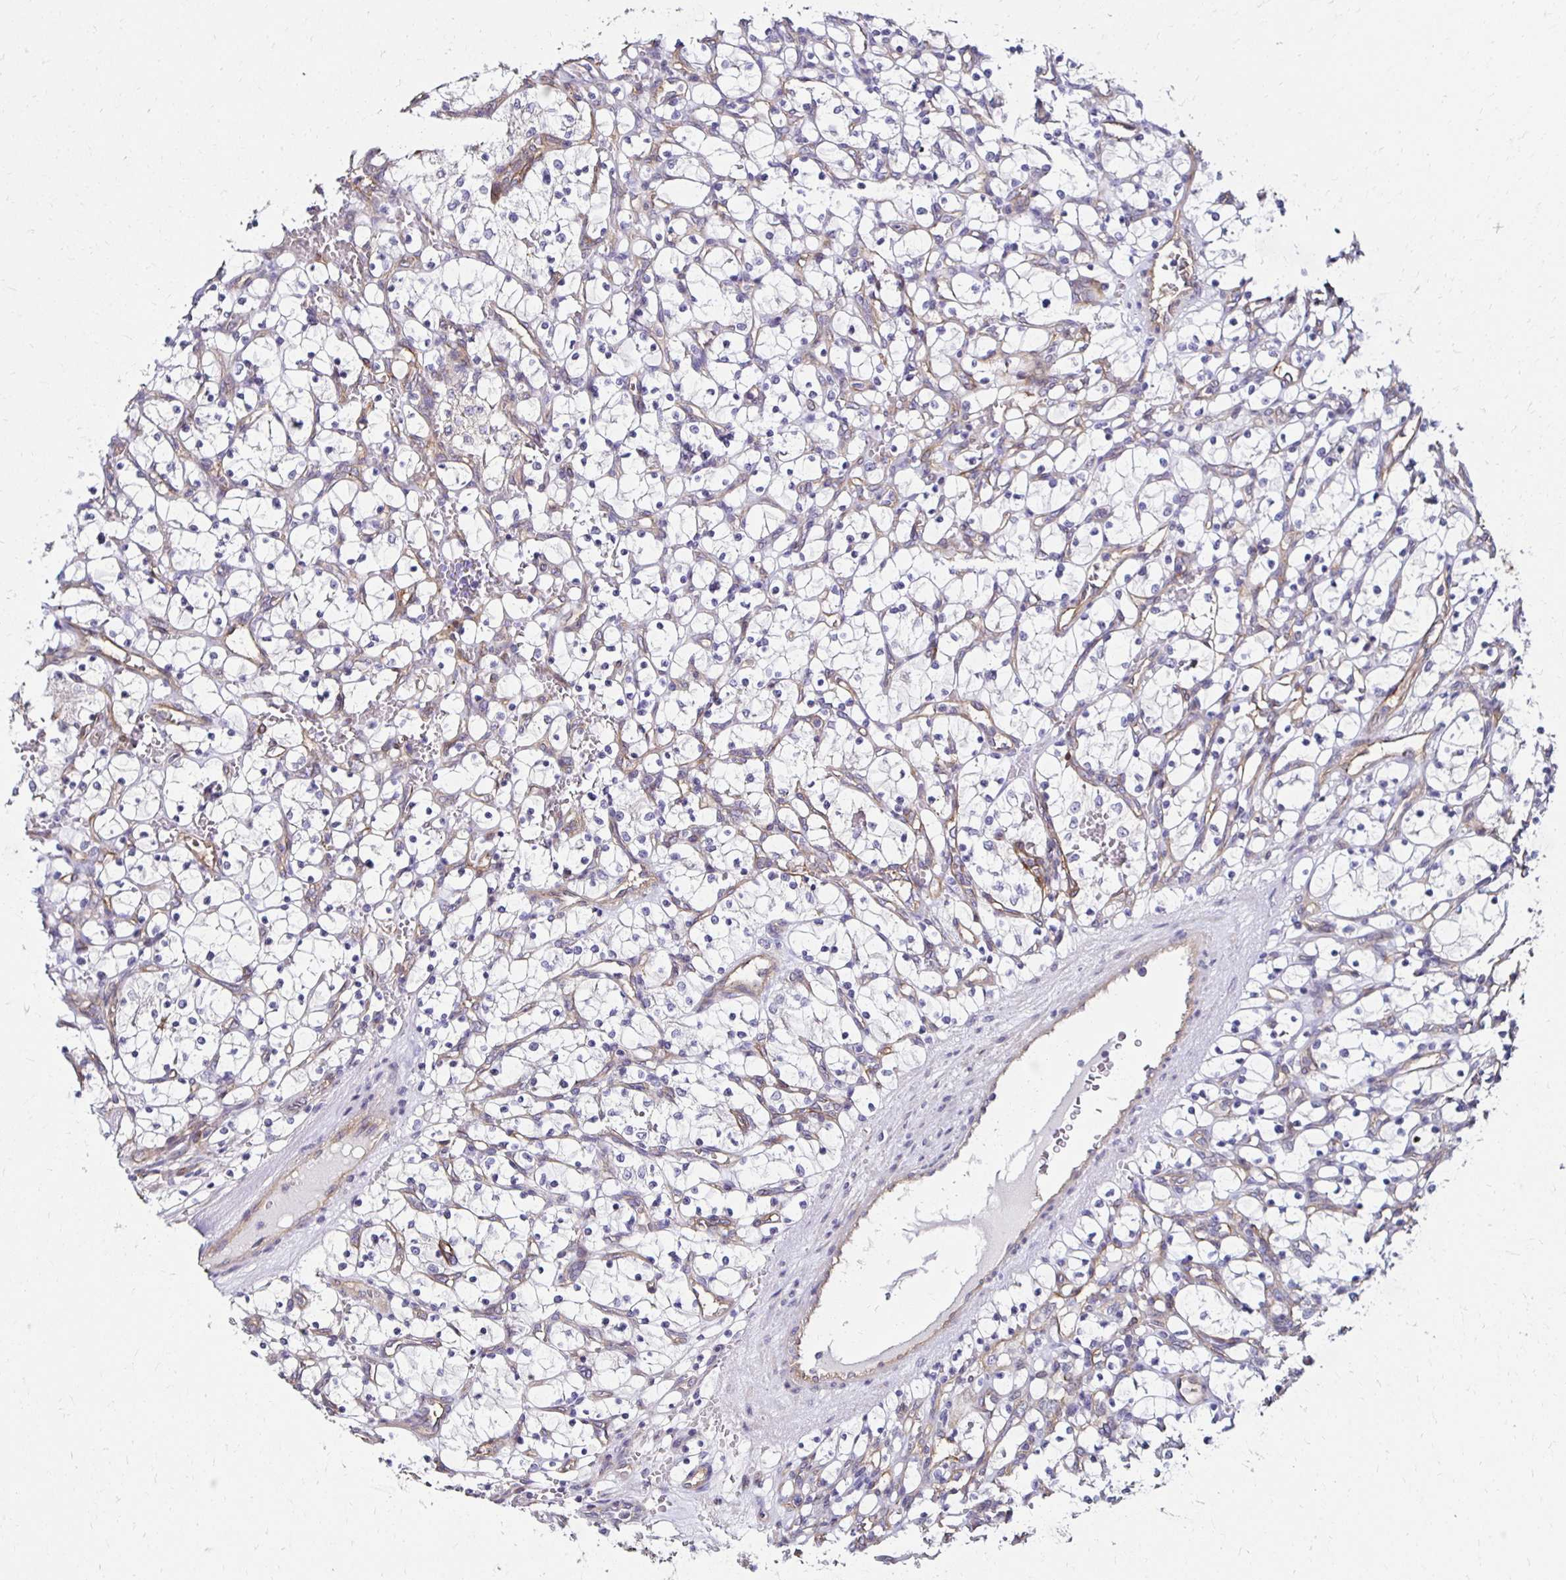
{"staining": {"intensity": "negative", "quantity": "none", "location": "none"}, "tissue": "renal cancer", "cell_type": "Tumor cells", "image_type": "cancer", "snomed": [{"axis": "morphology", "description": "Adenocarcinoma, NOS"}, {"axis": "topography", "description": "Kidney"}], "caption": "Tumor cells are negative for protein expression in human adenocarcinoma (renal).", "gene": "ITGB1", "patient": {"sex": "female", "age": 69}}